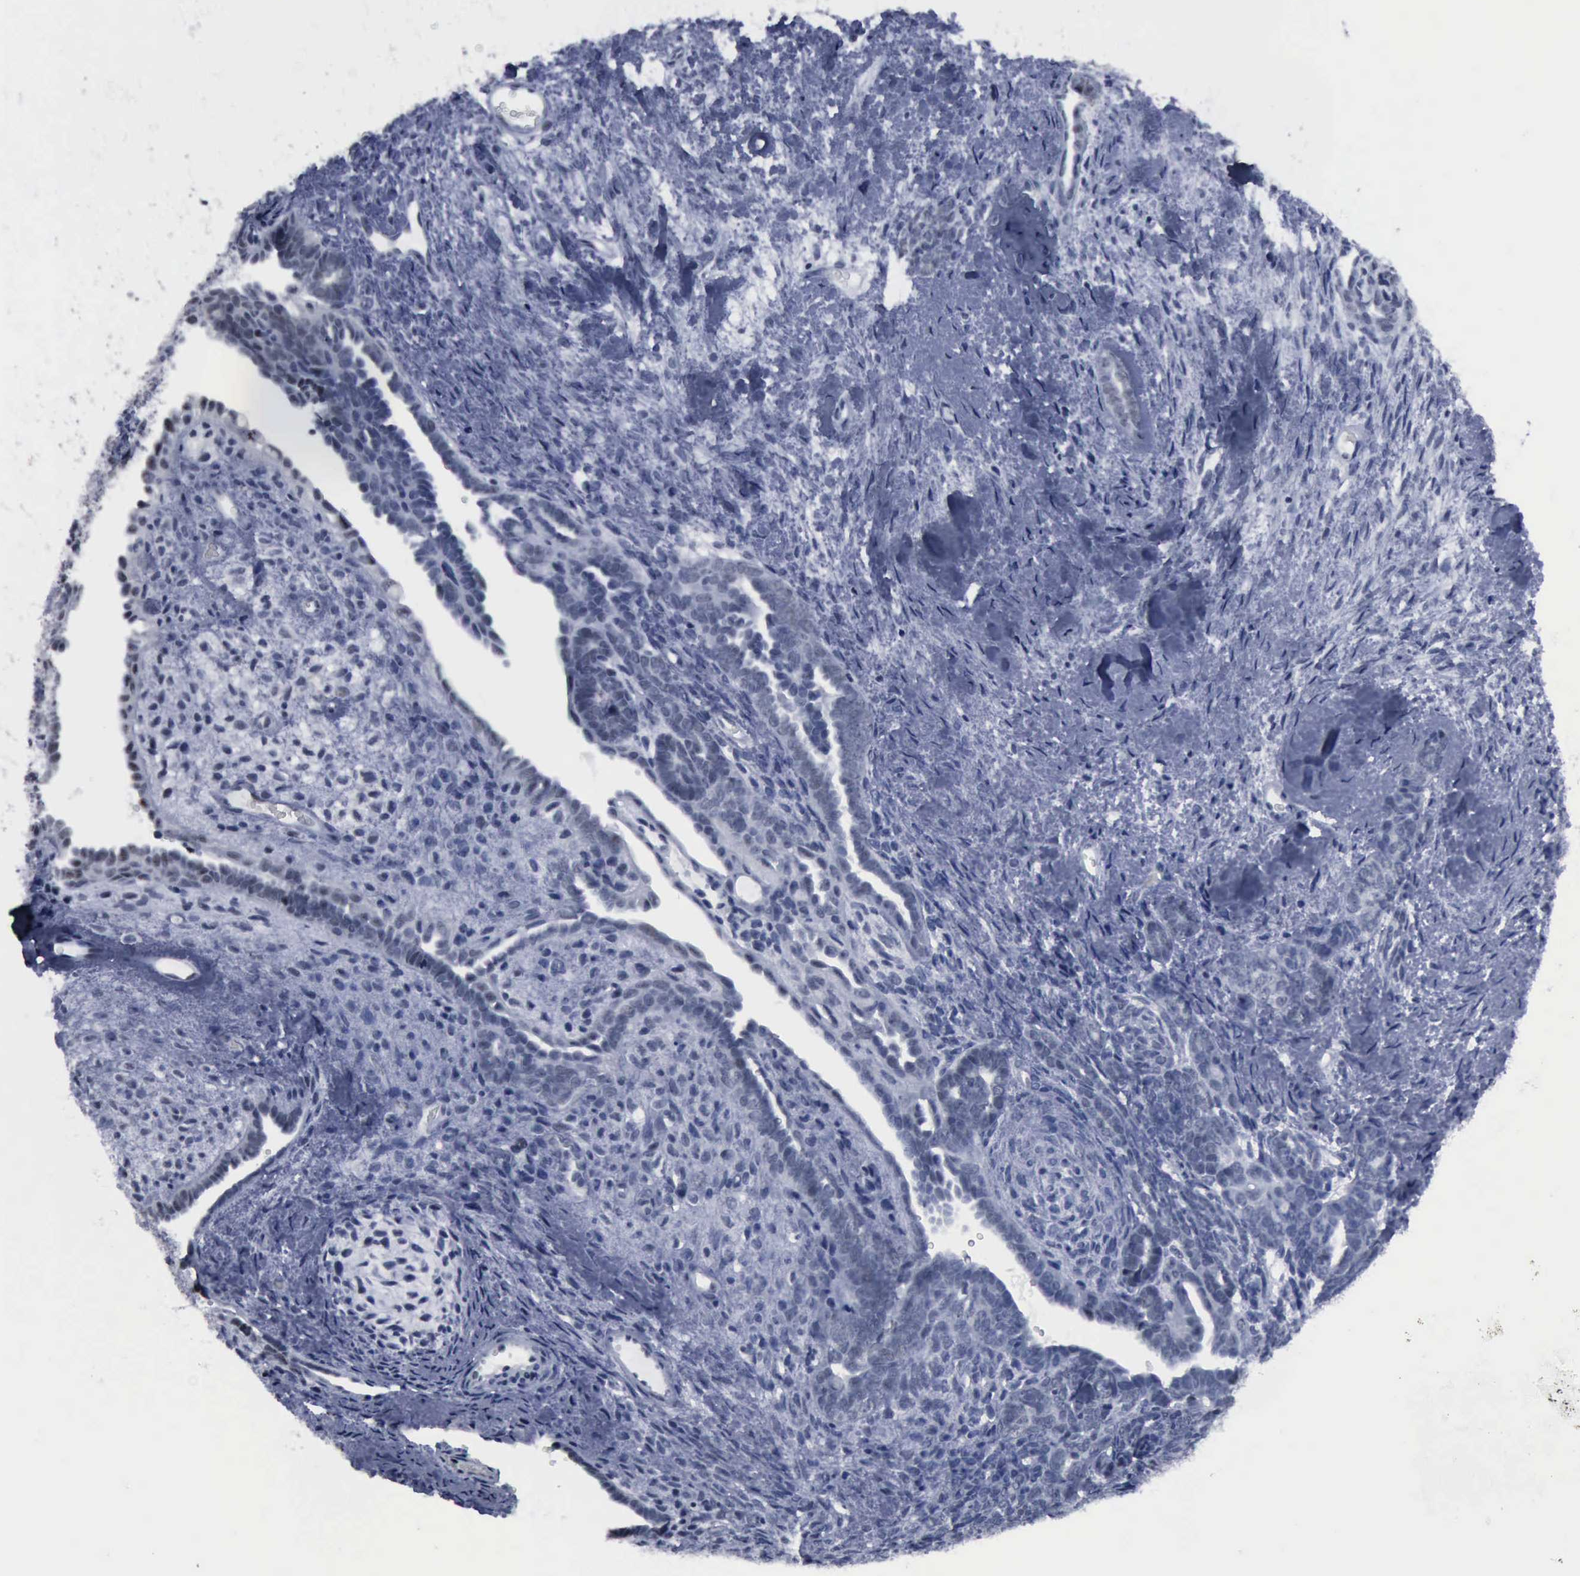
{"staining": {"intensity": "negative", "quantity": "none", "location": "none"}, "tissue": "endometrial cancer", "cell_type": "Tumor cells", "image_type": "cancer", "snomed": [{"axis": "morphology", "description": "Neoplasm, malignant, NOS"}, {"axis": "topography", "description": "Endometrium"}], "caption": "There is no significant positivity in tumor cells of neoplasm (malignant) (endometrial).", "gene": "BRD1", "patient": {"sex": "female", "age": 74}}